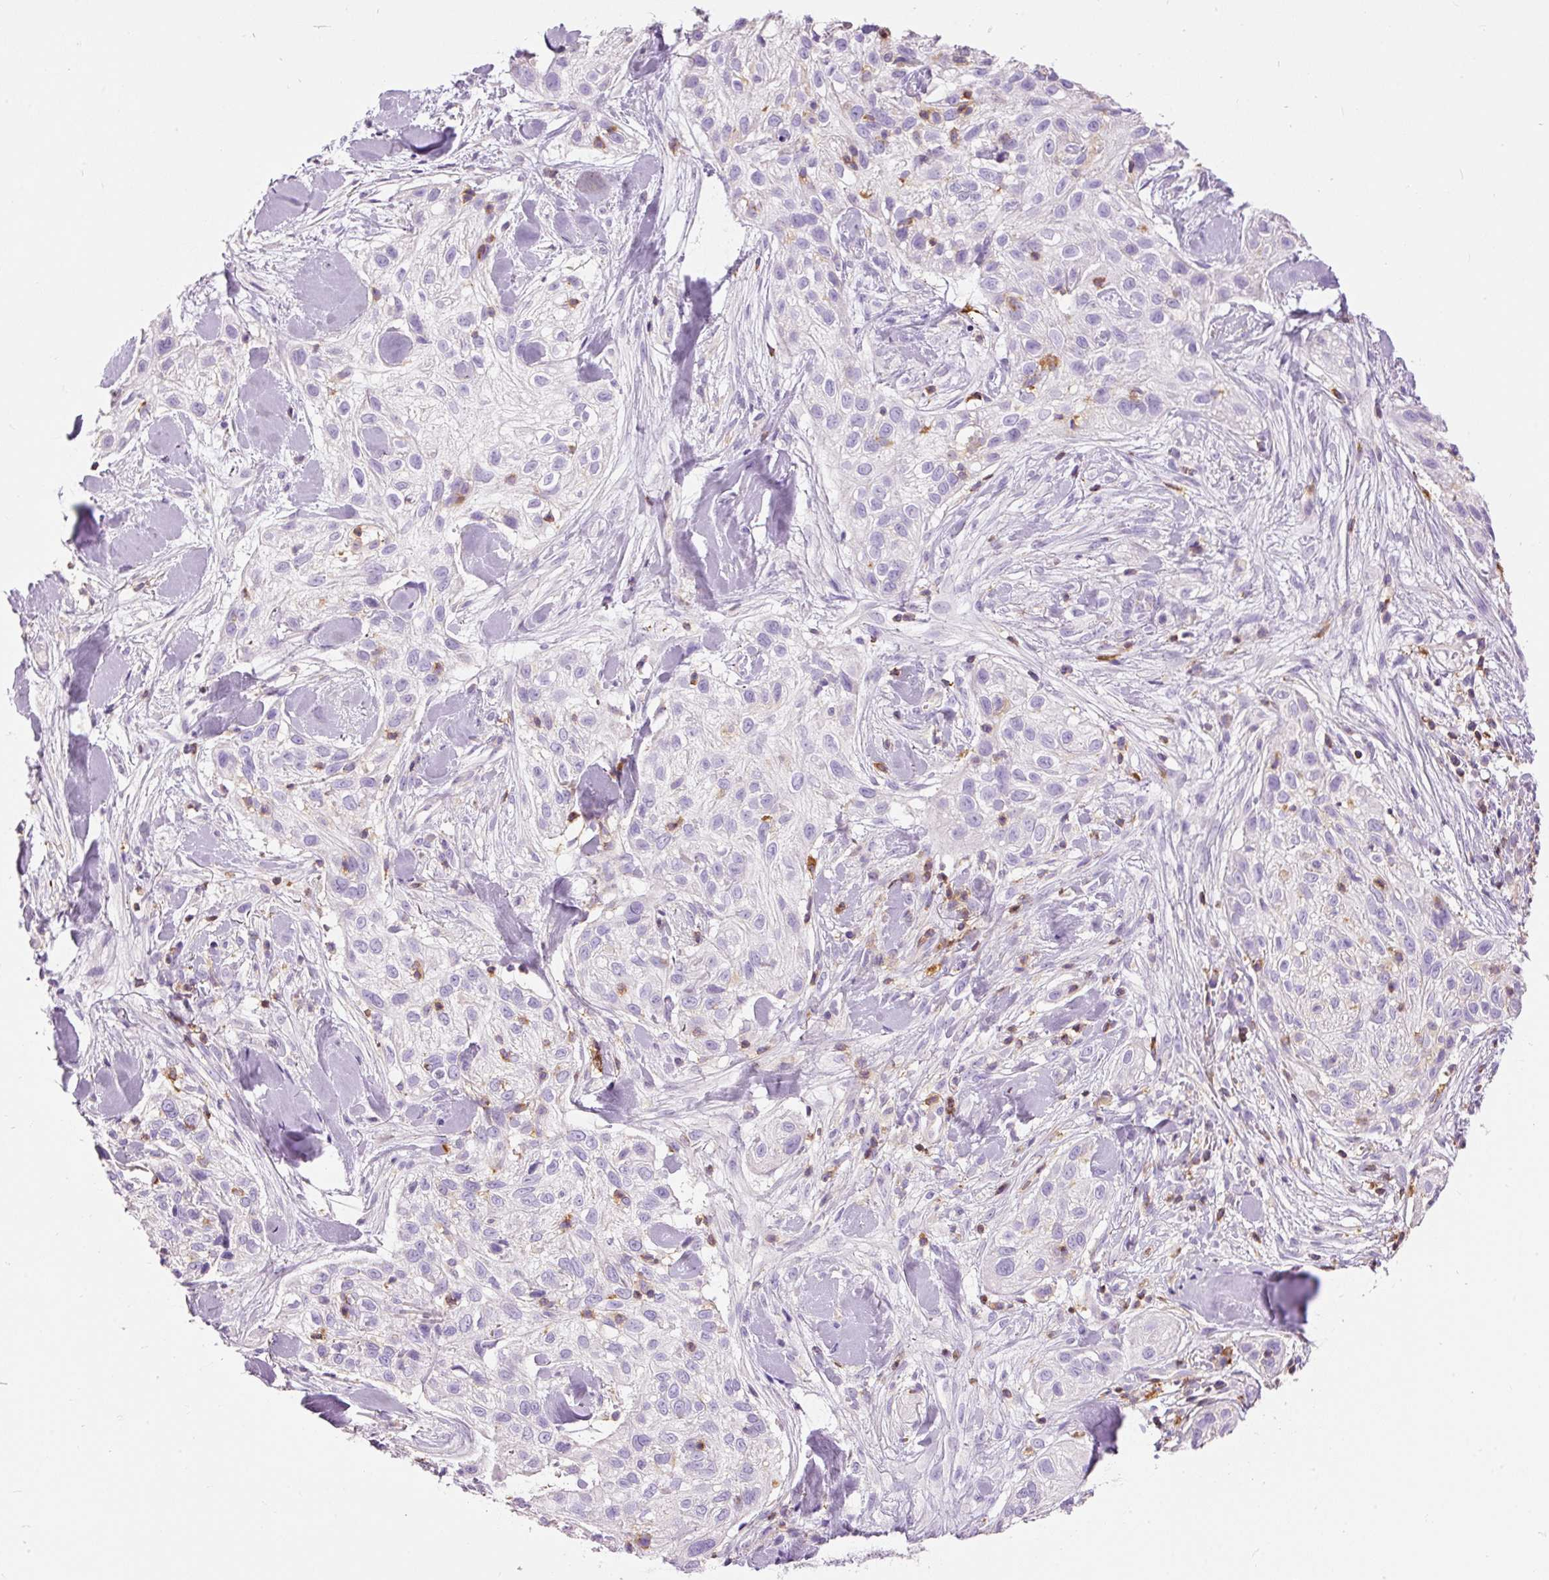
{"staining": {"intensity": "negative", "quantity": "none", "location": "none"}, "tissue": "skin cancer", "cell_type": "Tumor cells", "image_type": "cancer", "snomed": [{"axis": "morphology", "description": "Squamous cell carcinoma, NOS"}, {"axis": "topography", "description": "Skin"}], "caption": "Protein analysis of skin cancer demonstrates no significant expression in tumor cells. (DAB (3,3'-diaminobenzidine) immunohistochemistry (IHC) with hematoxylin counter stain).", "gene": "DOK6", "patient": {"sex": "male", "age": 82}}